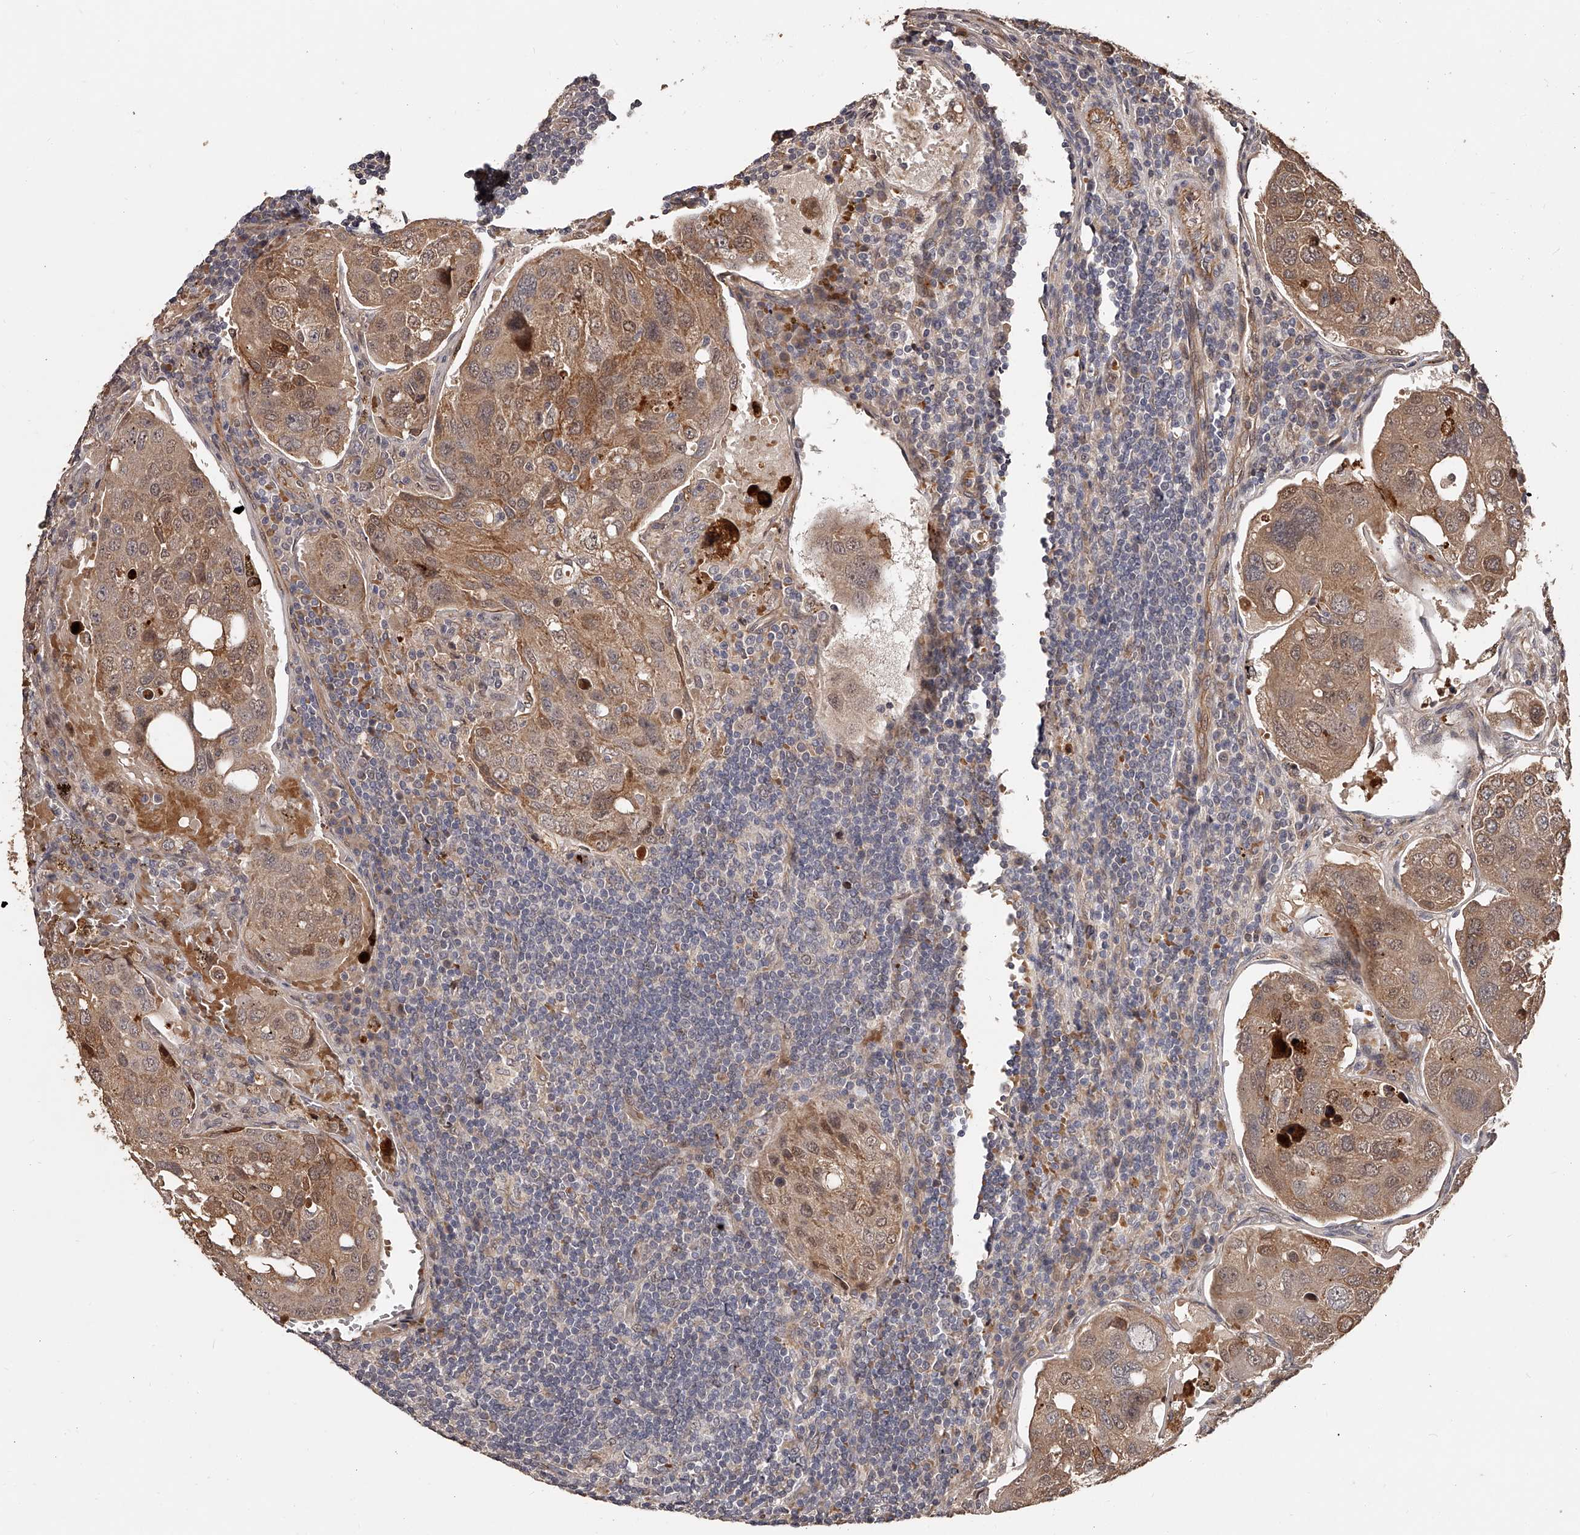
{"staining": {"intensity": "moderate", "quantity": ">75%", "location": "cytoplasmic/membranous"}, "tissue": "urothelial cancer", "cell_type": "Tumor cells", "image_type": "cancer", "snomed": [{"axis": "morphology", "description": "Urothelial carcinoma, High grade"}, {"axis": "topography", "description": "Lymph node"}, {"axis": "topography", "description": "Urinary bladder"}], "caption": "IHC (DAB) staining of urothelial cancer shows moderate cytoplasmic/membranous protein positivity in about >75% of tumor cells.", "gene": "URGCP", "patient": {"sex": "male", "age": 51}}